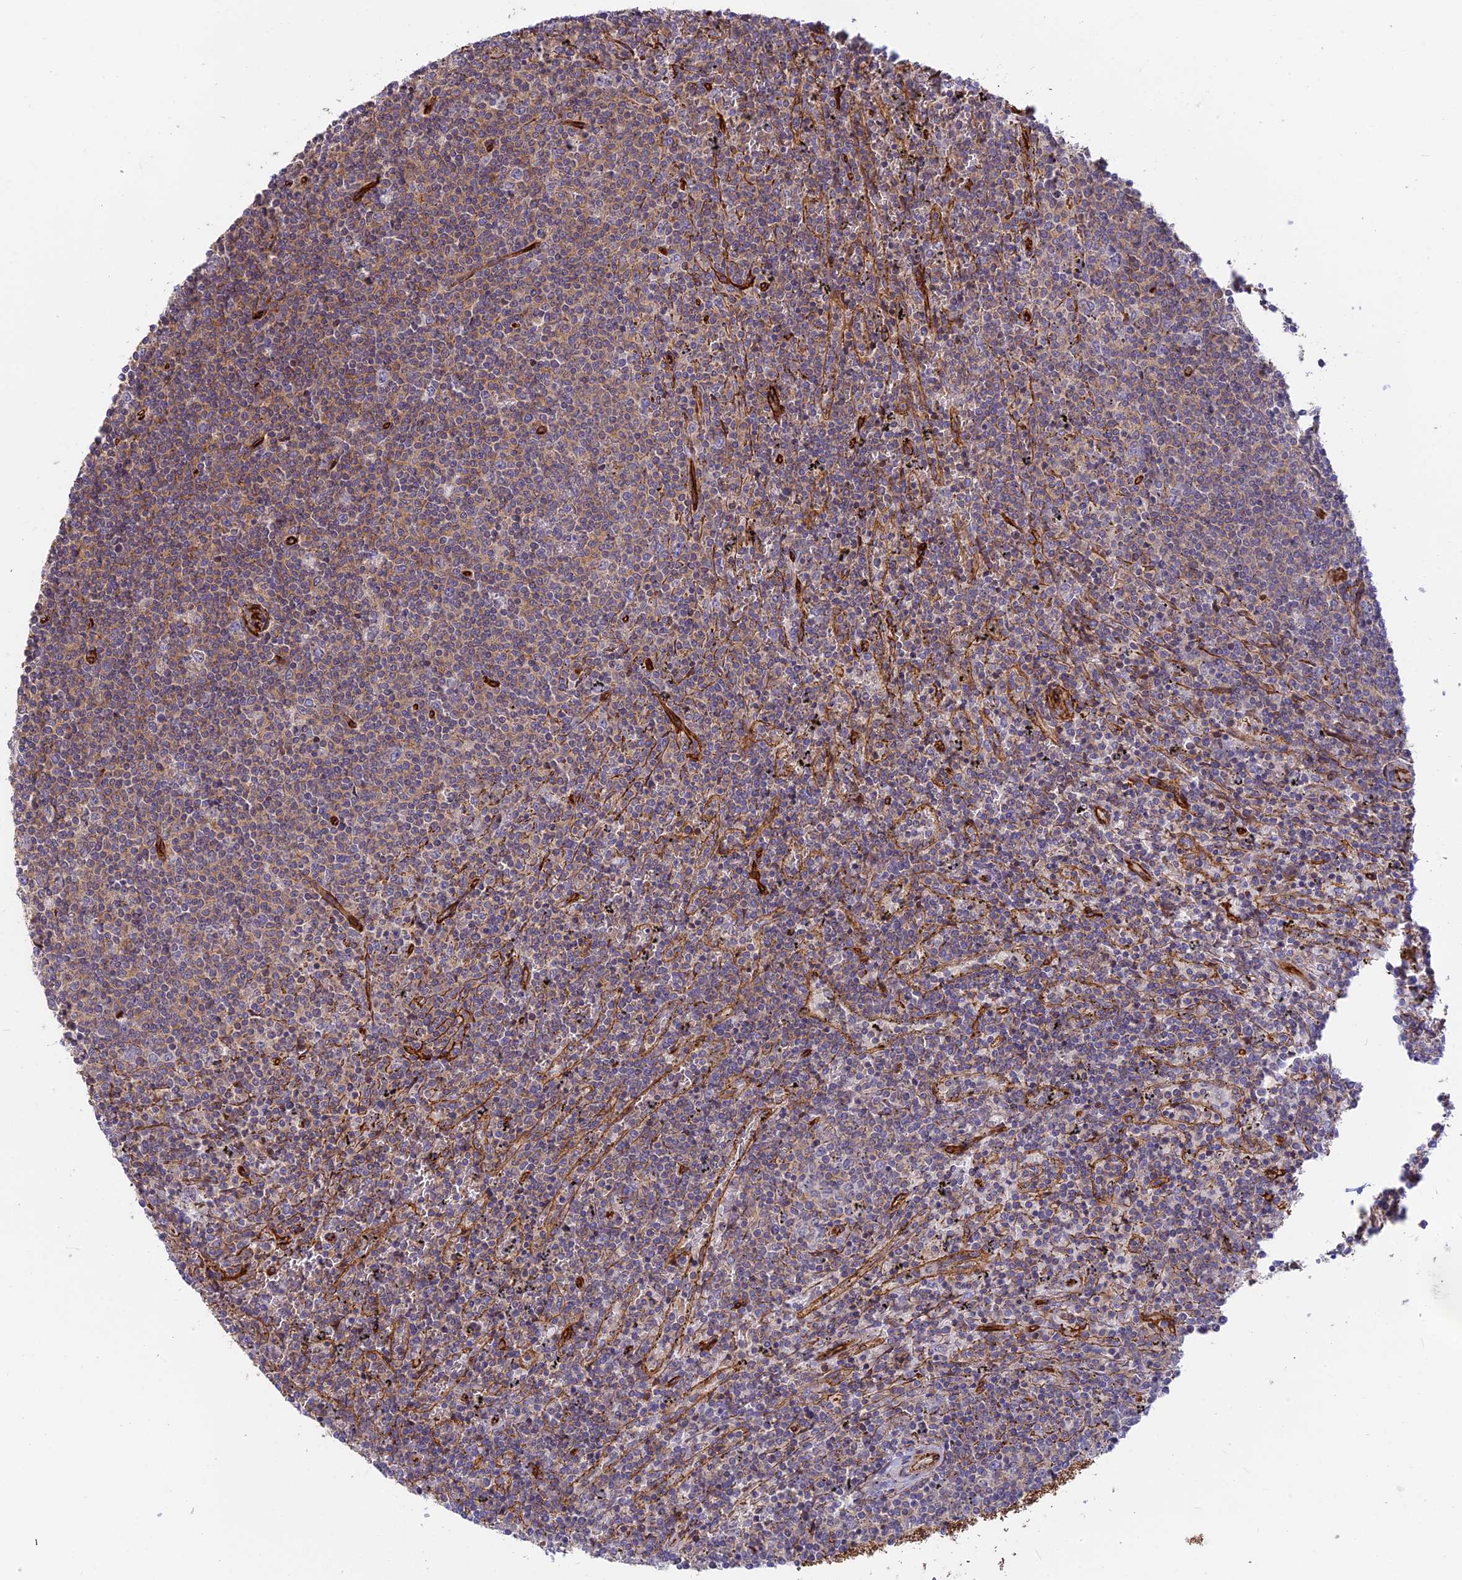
{"staining": {"intensity": "weak", "quantity": "<25%", "location": "cytoplasmic/membranous"}, "tissue": "lymphoma", "cell_type": "Tumor cells", "image_type": "cancer", "snomed": [{"axis": "morphology", "description": "Malignant lymphoma, non-Hodgkin's type, Low grade"}, {"axis": "topography", "description": "Spleen"}], "caption": "IHC of human malignant lymphoma, non-Hodgkin's type (low-grade) reveals no staining in tumor cells. The staining is performed using DAB (3,3'-diaminobenzidine) brown chromogen with nuclei counter-stained in using hematoxylin.", "gene": "CNBD2", "patient": {"sex": "female", "age": 50}}